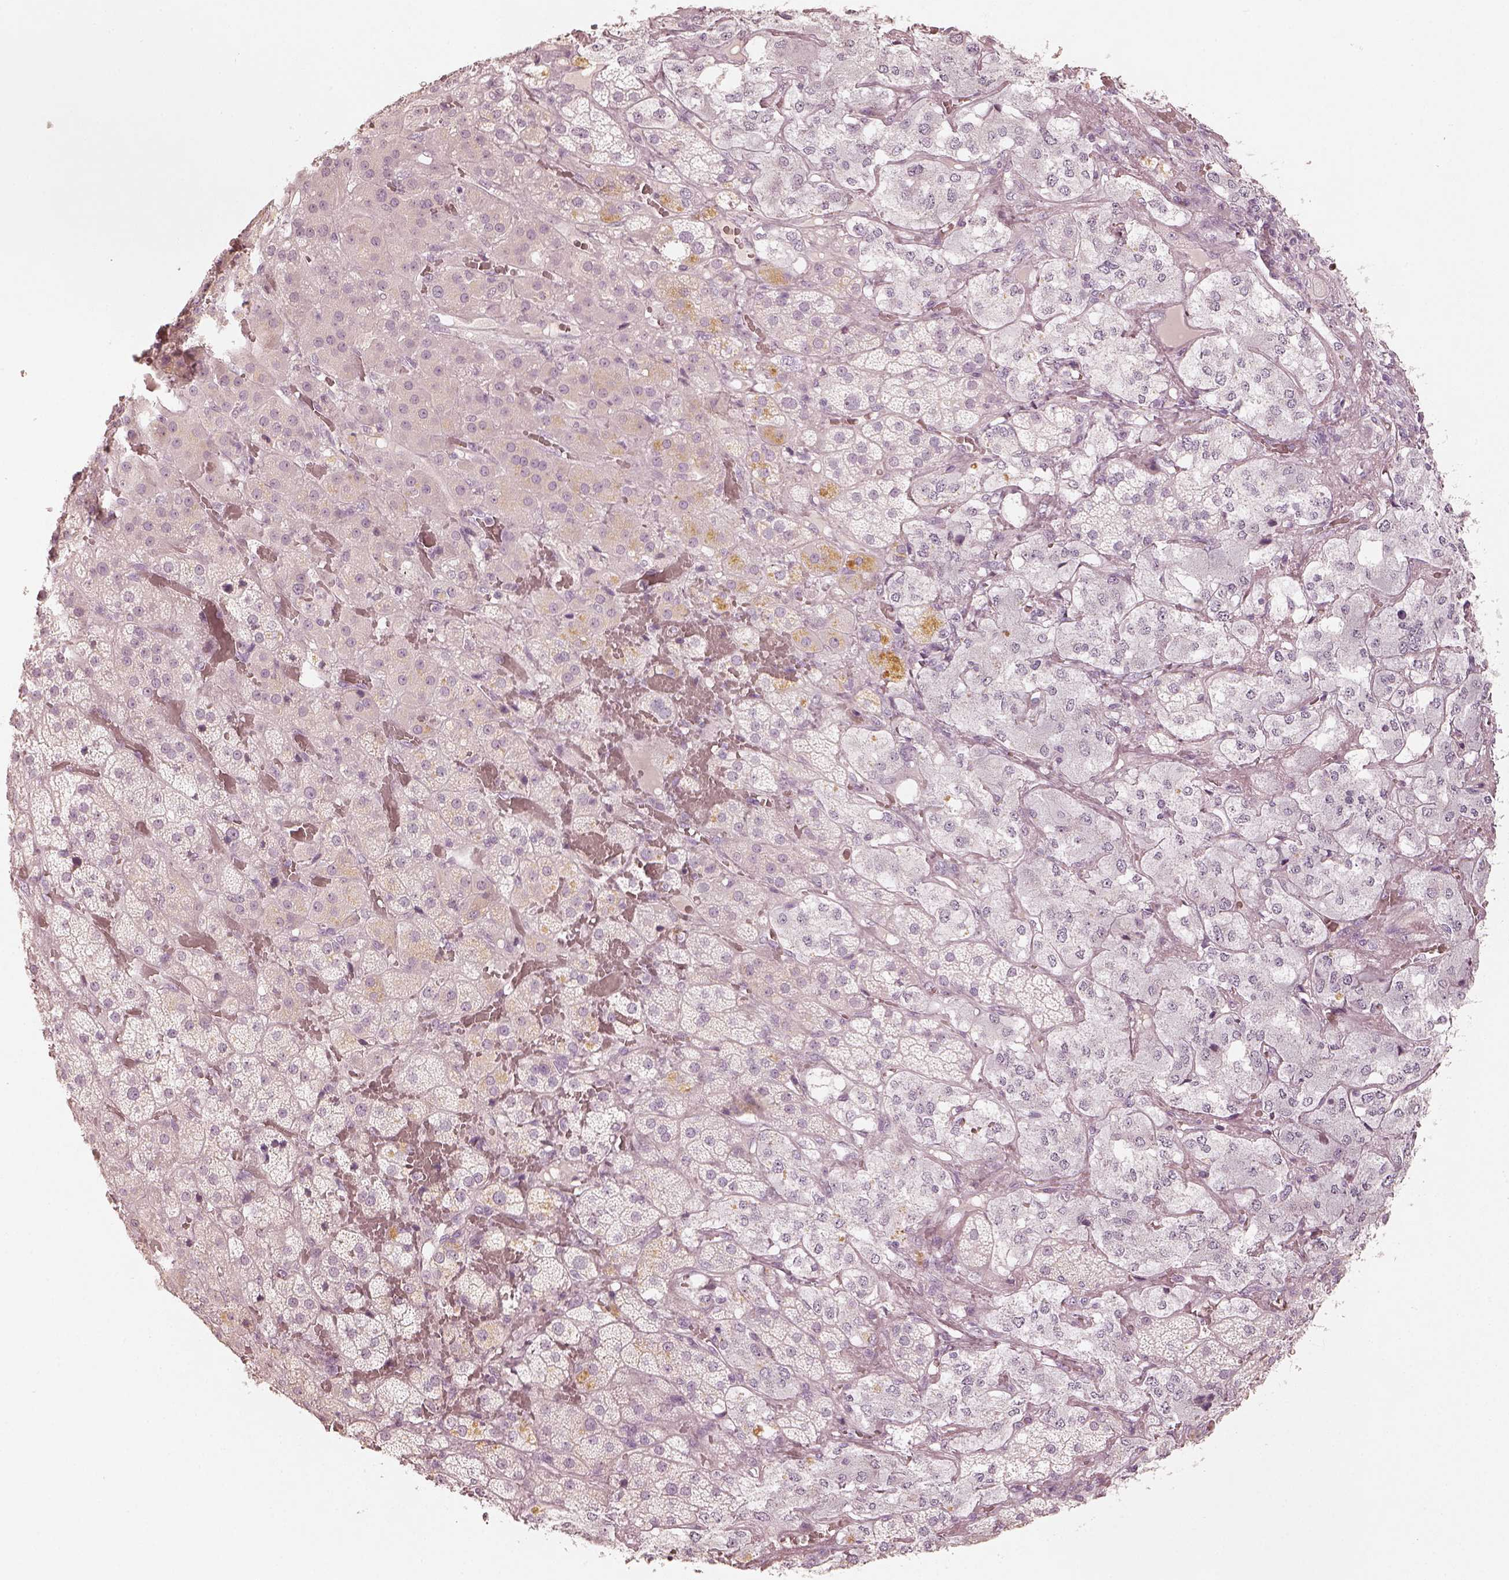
{"staining": {"intensity": "negative", "quantity": "none", "location": "none"}, "tissue": "adrenal gland", "cell_type": "Glandular cells", "image_type": "normal", "snomed": [{"axis": "morphology", "description": "Normal tissue, NOS"}, {"axis": "topography", "description": "Adrenal gland"}], "caption": "This is an immunohistochemistry (IHC) image of unremarkable human adrenal gland. There is no expression in glandular cells.", "gene": "KRT82", "patient": {"sex": "male", "age": 57}}